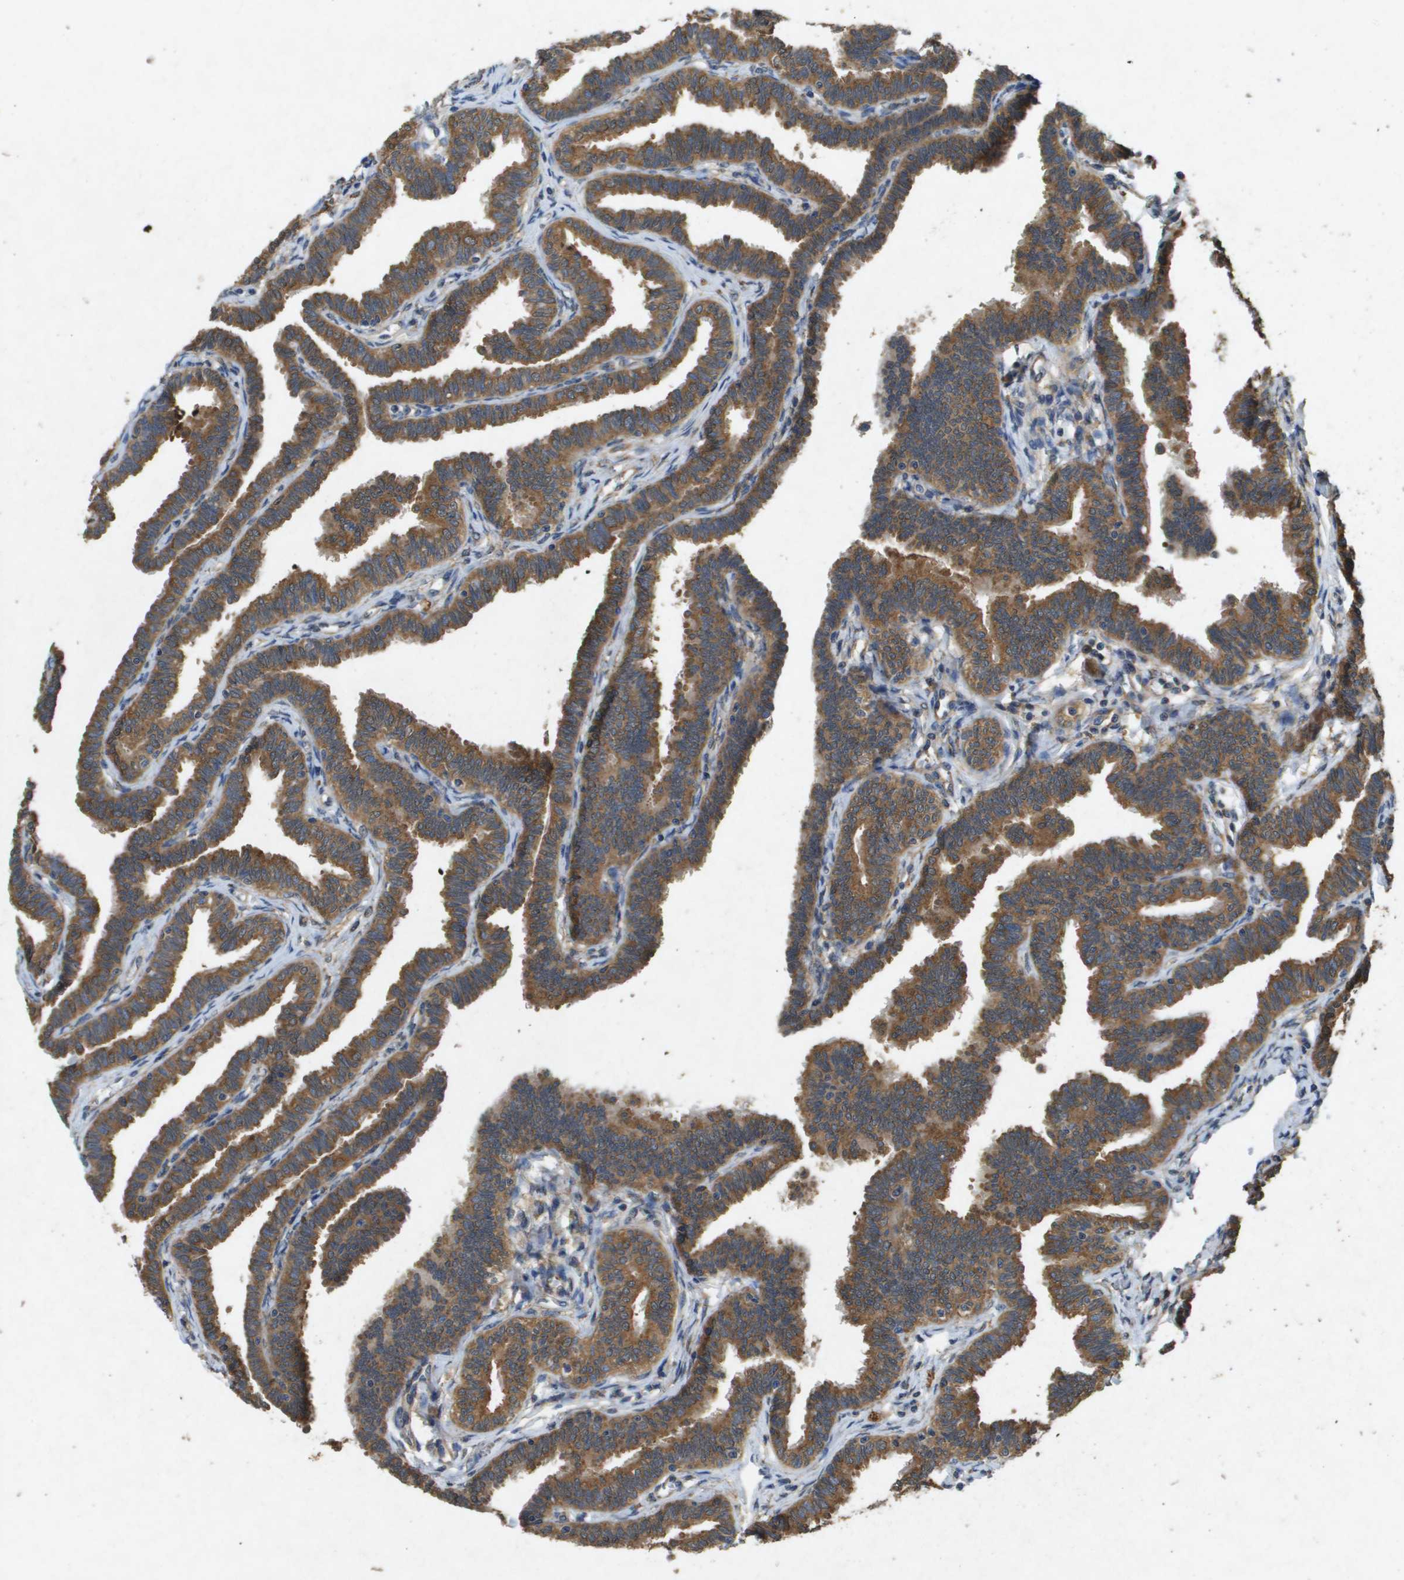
{"staining": {"intensity": "moderate", "quantity": ">75%", "location": "cytoplasmic/membranous"}, "tissue": "fallopian tube", "cell_type": "Glandular cells", "image_type": "normal", "snomed": [{"axis": "morphology", "description": "Normal tissue, NOS"}, {"axis": "topography", "description": "Fallopian tube"}, {"axis": "topography", "description": "Ovary"}], "caption": "Protein expression analysis of unremarkable human fallopian tube reveals moderate cytoplasmic/membranous staining in about >75% of glandular cells.", "gene": "PTPRT", "patient": {"sex": "female", "age": 23}}